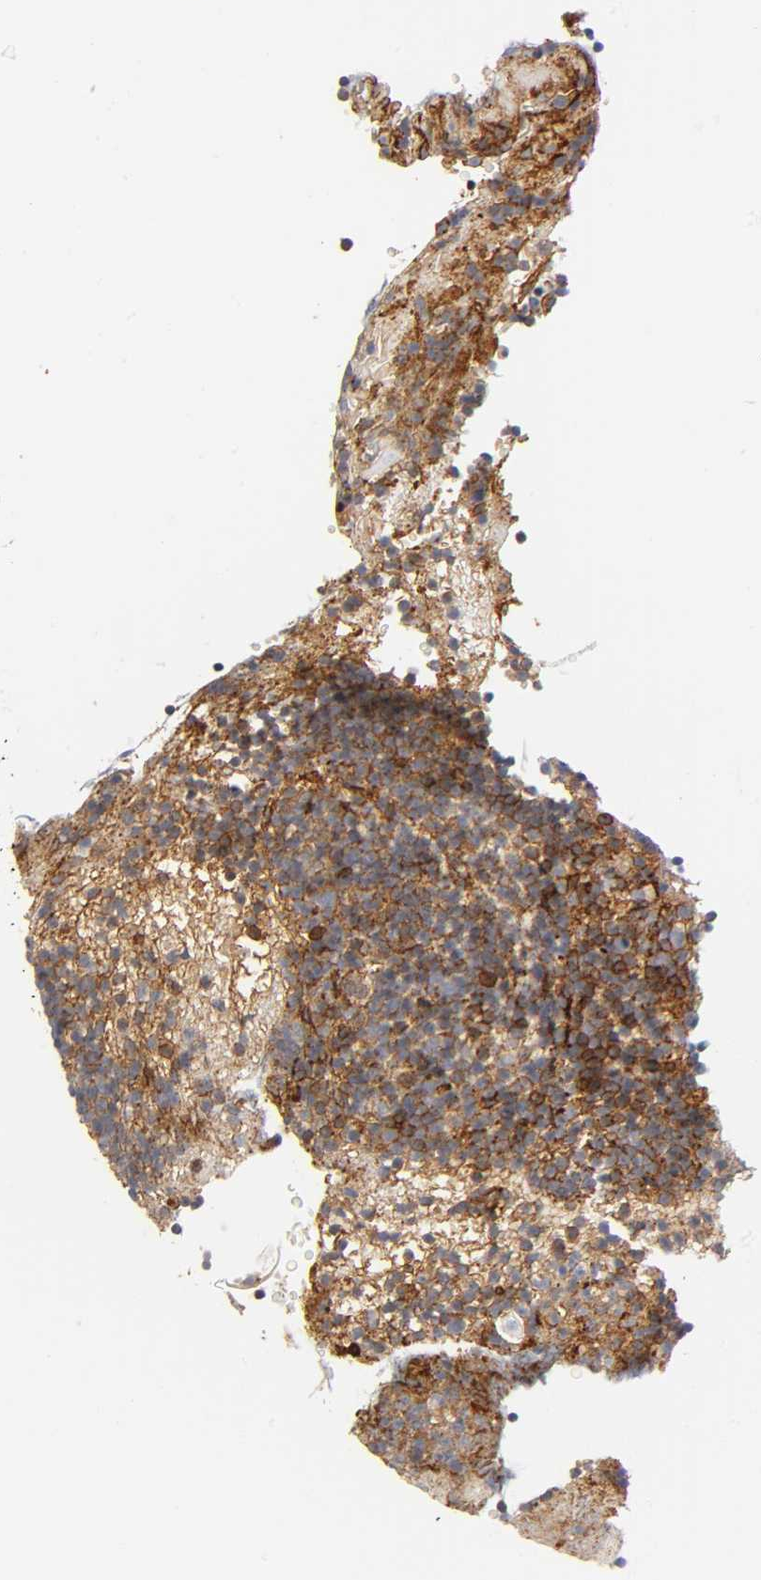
{"staining": {"intensity": "moderate", "quantity": "<25%", "location": "cytoplasmic/membranous,nuclear"}, "tissue": "tonsil", "cell_type": "Germinal center cells", "image_type": "normal", "snomed": [{"axis": "morphology", "description": "Normal tissue, NOS"}, {"axis": "topography", "description": "Tonsil"}], "caption": "Germinal center cells exhibit low levels of moderate cytoplasmic/membranous,nuclear positivity in approximately <25% of cells in benign human tonsil.", "gene": "ANXA7", "patient": {"sex": "female", "age": 40}}